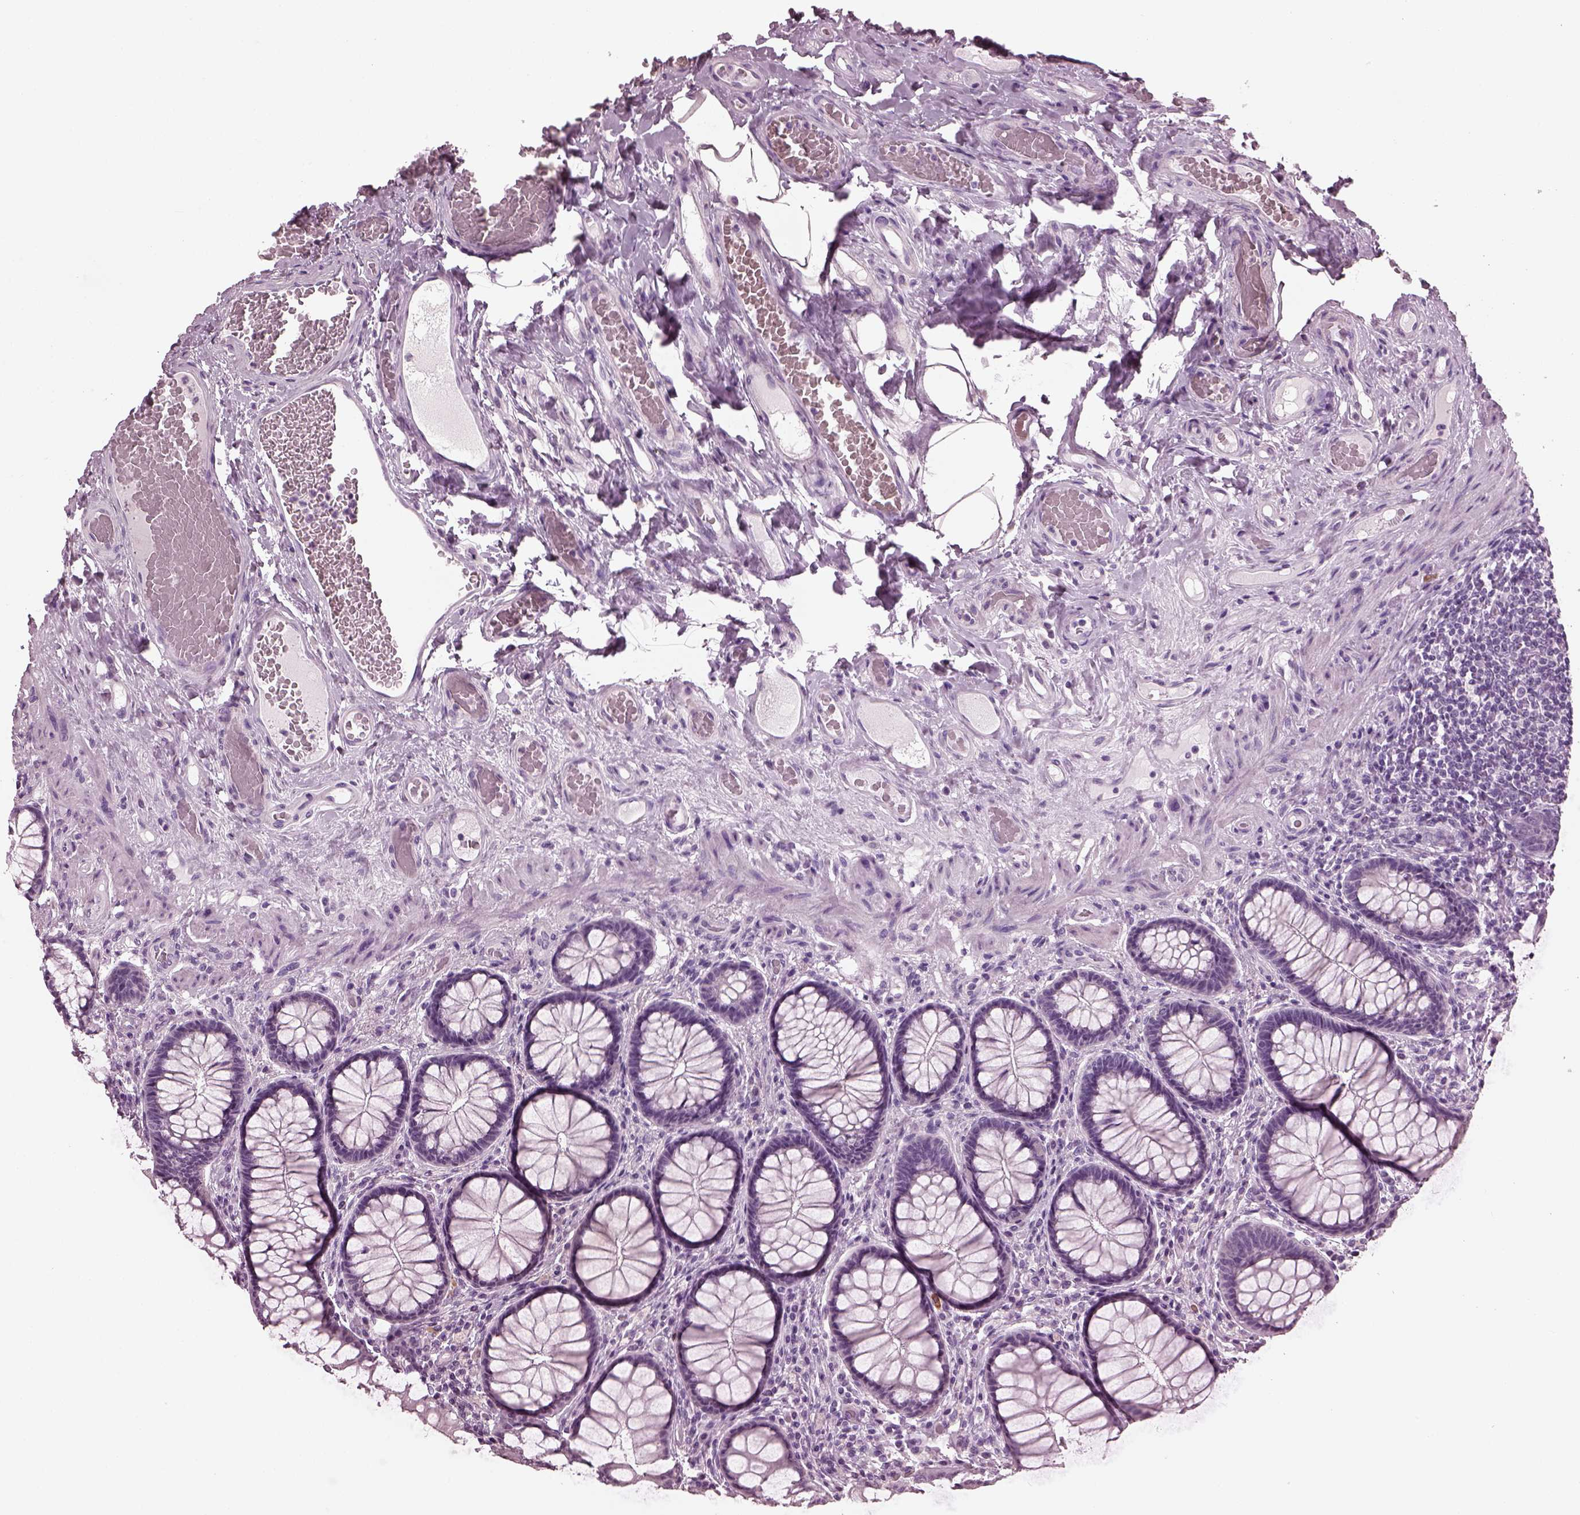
{"staining": {"intensity": "negative", "quantity": "none", "location": "none"}, "tissue": "colon", "cell_type": "Endothelial cells", "image_type": "normal", "snomed": [{"axis": "morphology", "description": "Normal tissue, NOS"}, {"axis": "topography", "description": "Colon"}], "caption": "High magnification brightfield microscopy of benign colon stained with DAB (brown) and counterstained with hematoxylin (blue): endothelial cells show no significant staining.", "gene": "SLC6A17", "patient": {"sex": "female", "age": 65}}